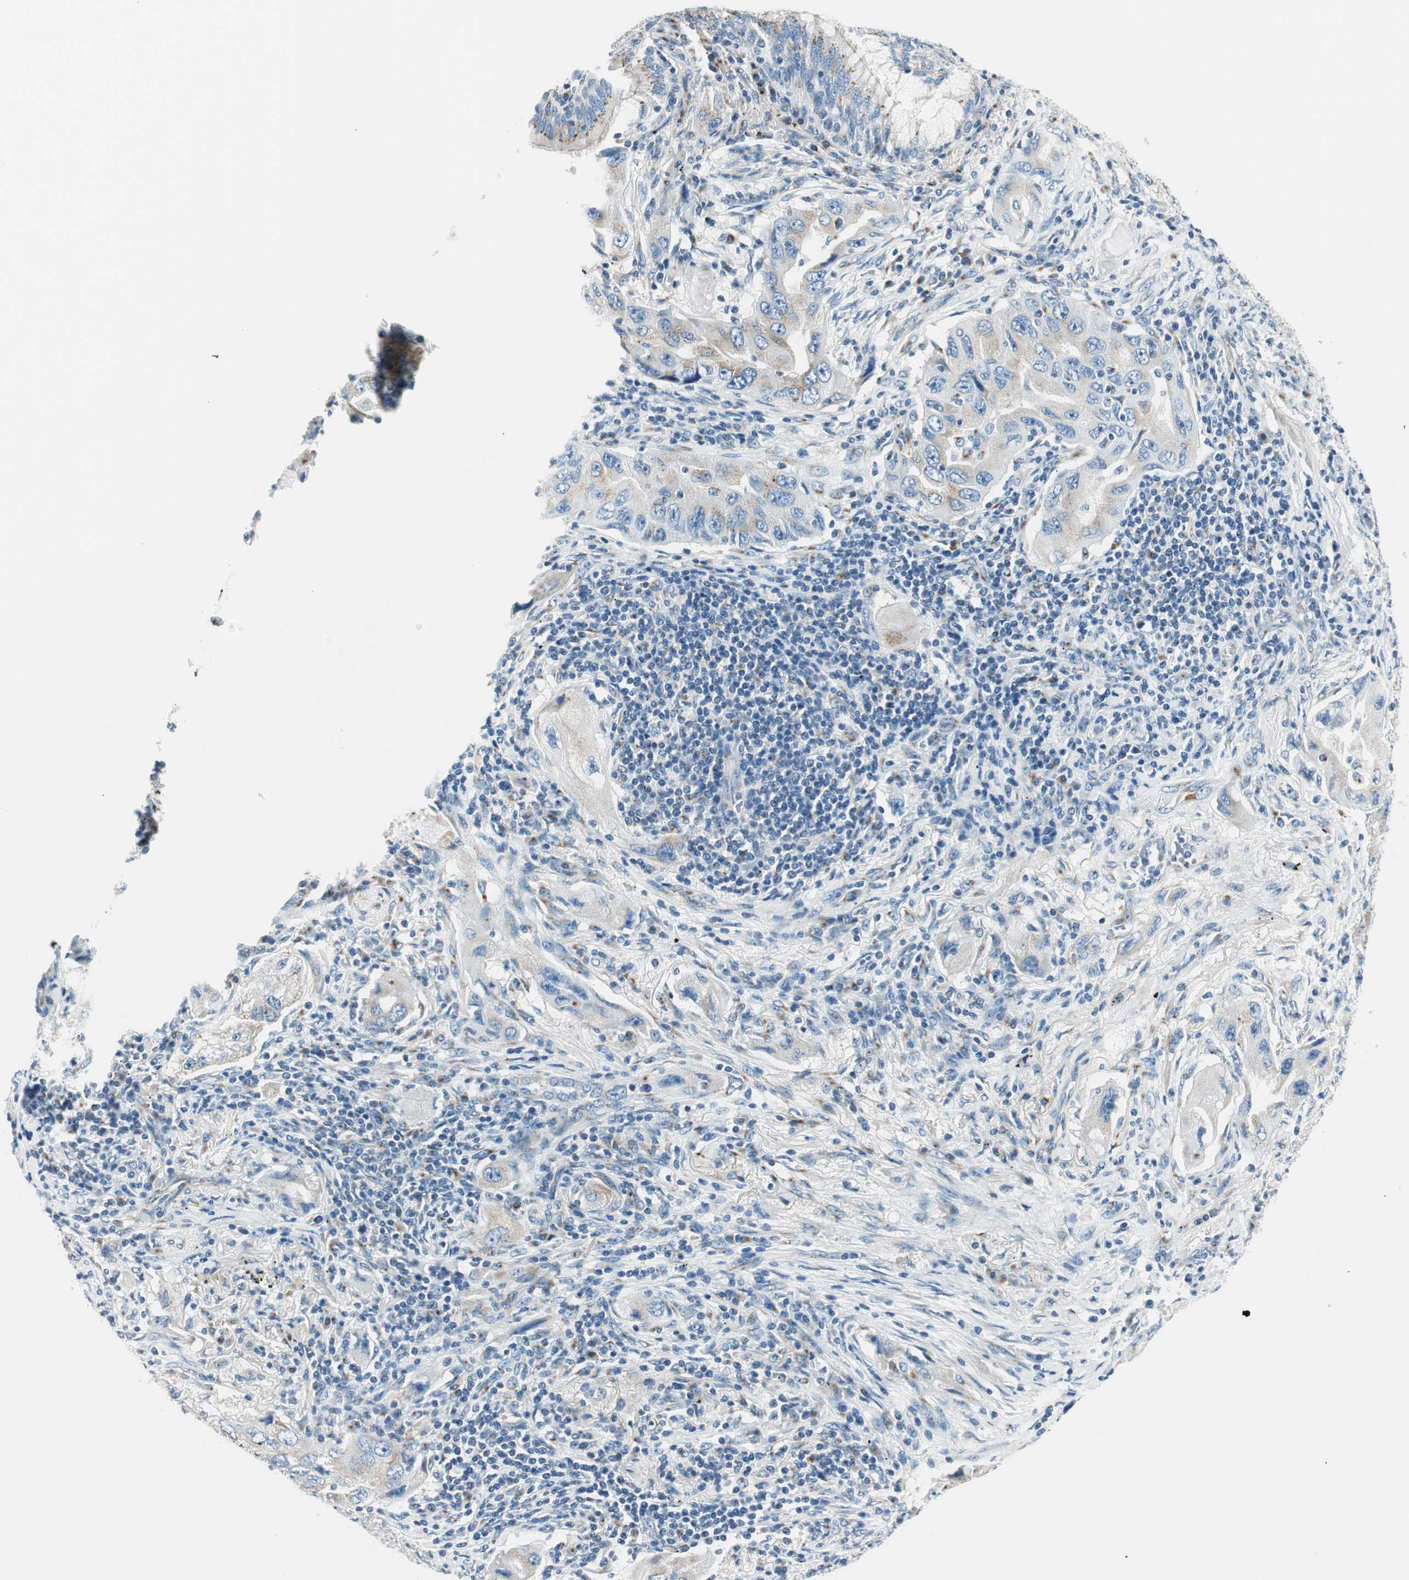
{"staining": {"intensity": "weak", "quantity": "<25%", "location": "cytoplasmic/membranous"}, "tissue": "lung cancer", "cell_type": "Tumor cells", "image_type": "cancer", "snomed": [{"axis": "morphology", "description": "Adenocarcinoma, NOS"}, {"axis": "topography", "description": "Lung"}], "caption": "IHC photomicrograph of neoplastic tissue: lung cancer (adenocarcinoma) stained with DAB exhibits no significant protein expression in tumor cells. (DAB (3,3'-diaminobenzidine) immunohistochemistry (IHC) with hematoxylin counter stain).", "gene": "TMF1", "patient": {"sex": "female", "age": 65}}